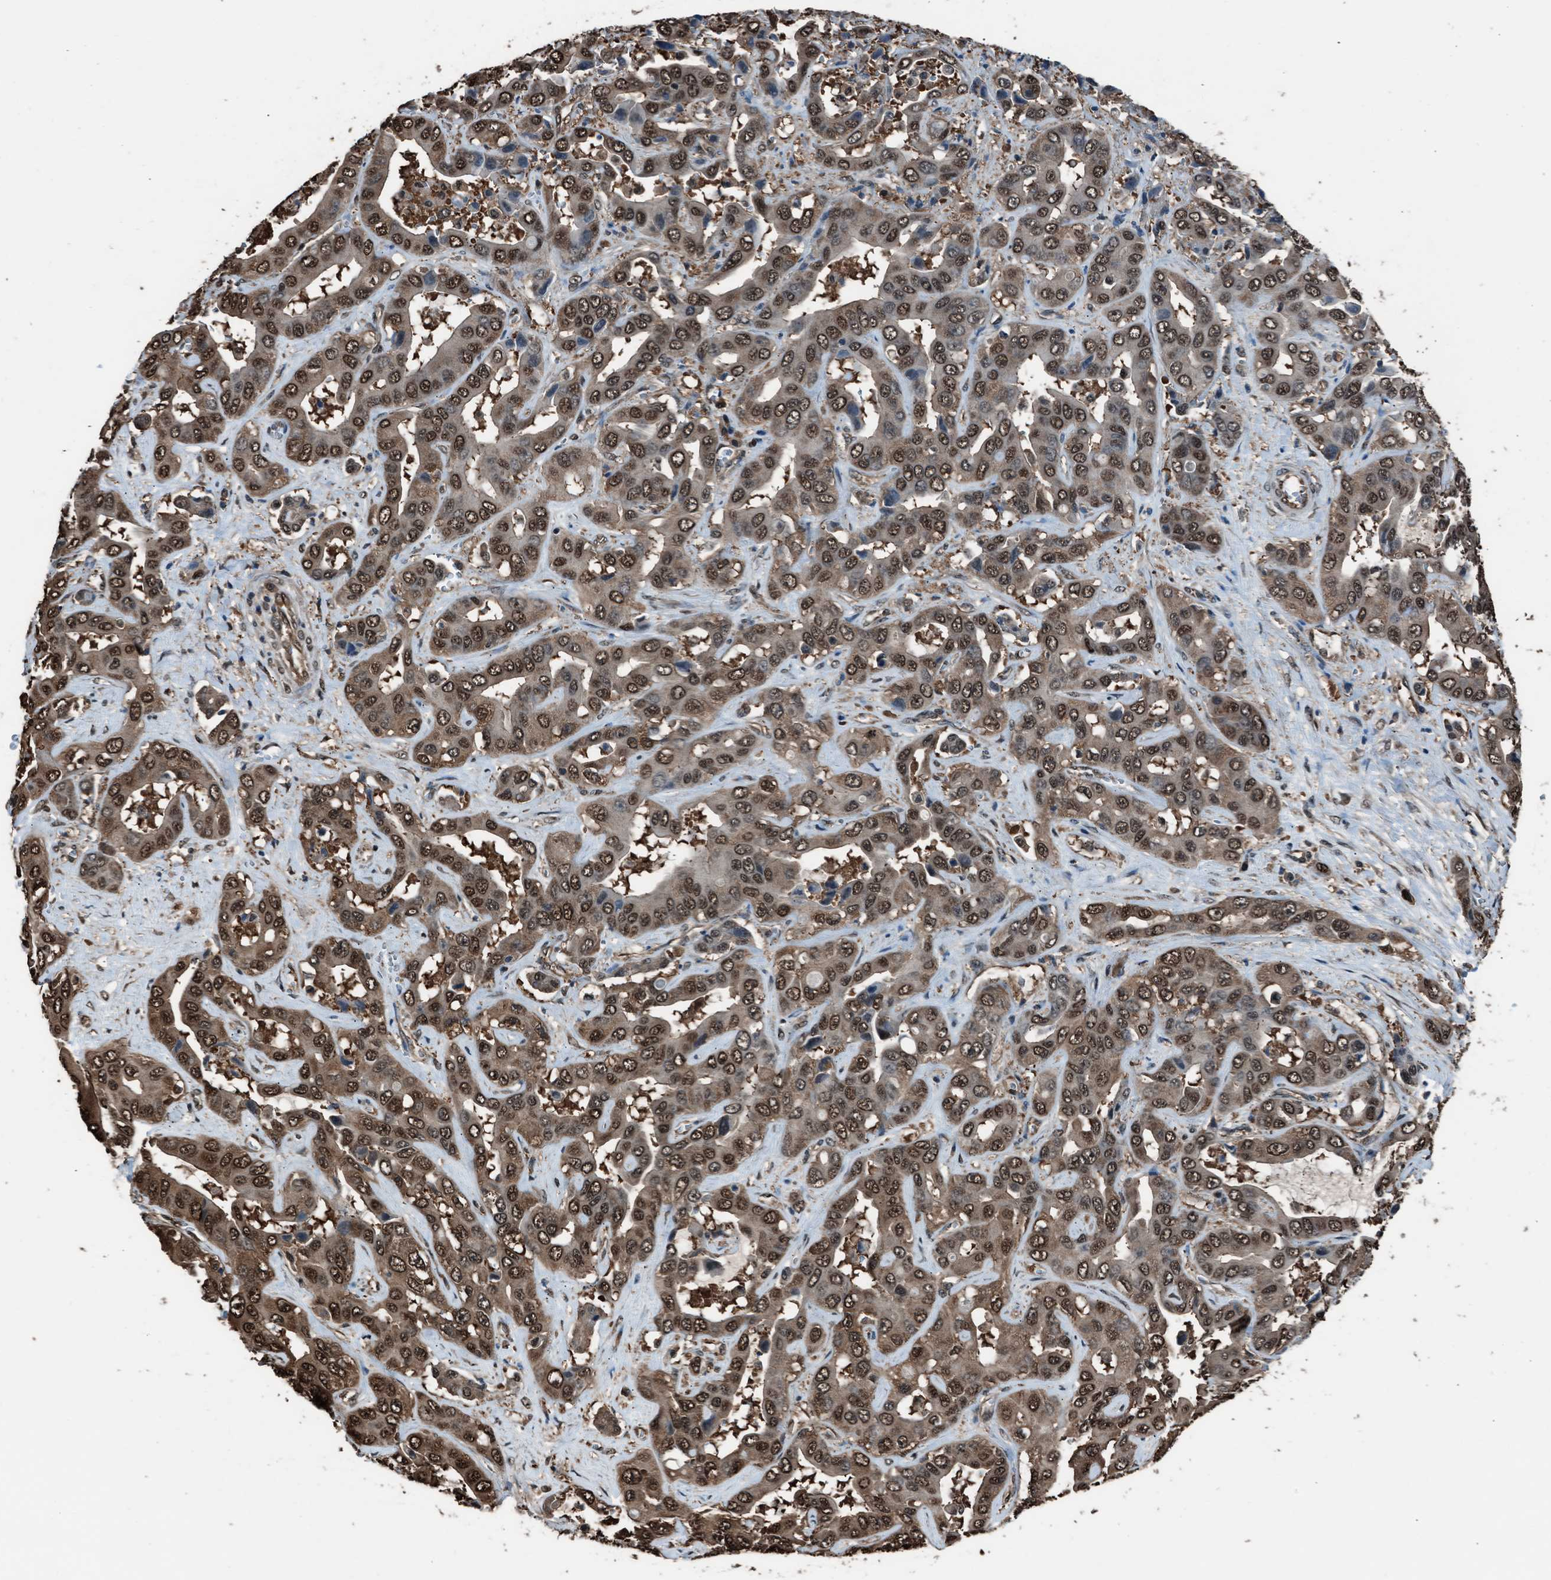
{"staining": {"intensity": "strong", "quantity": ">75%", "location": "nuclear"}, "tissue": "liver cancer", "cell_type": "Tumor cells", "image_type": "cancer", "snomed": [{"axis": "morphology", "description": "Cholangiocarcinoma"}, {"axis": "topography", "description": "Liver"}], "caption": "Cholangiocarcinoma (liver) stained for a protein exhibits strong nuclear positivity in tumor cells.", "gene": "YWHAG", "patient": {"sex": "female", "age": 52}}